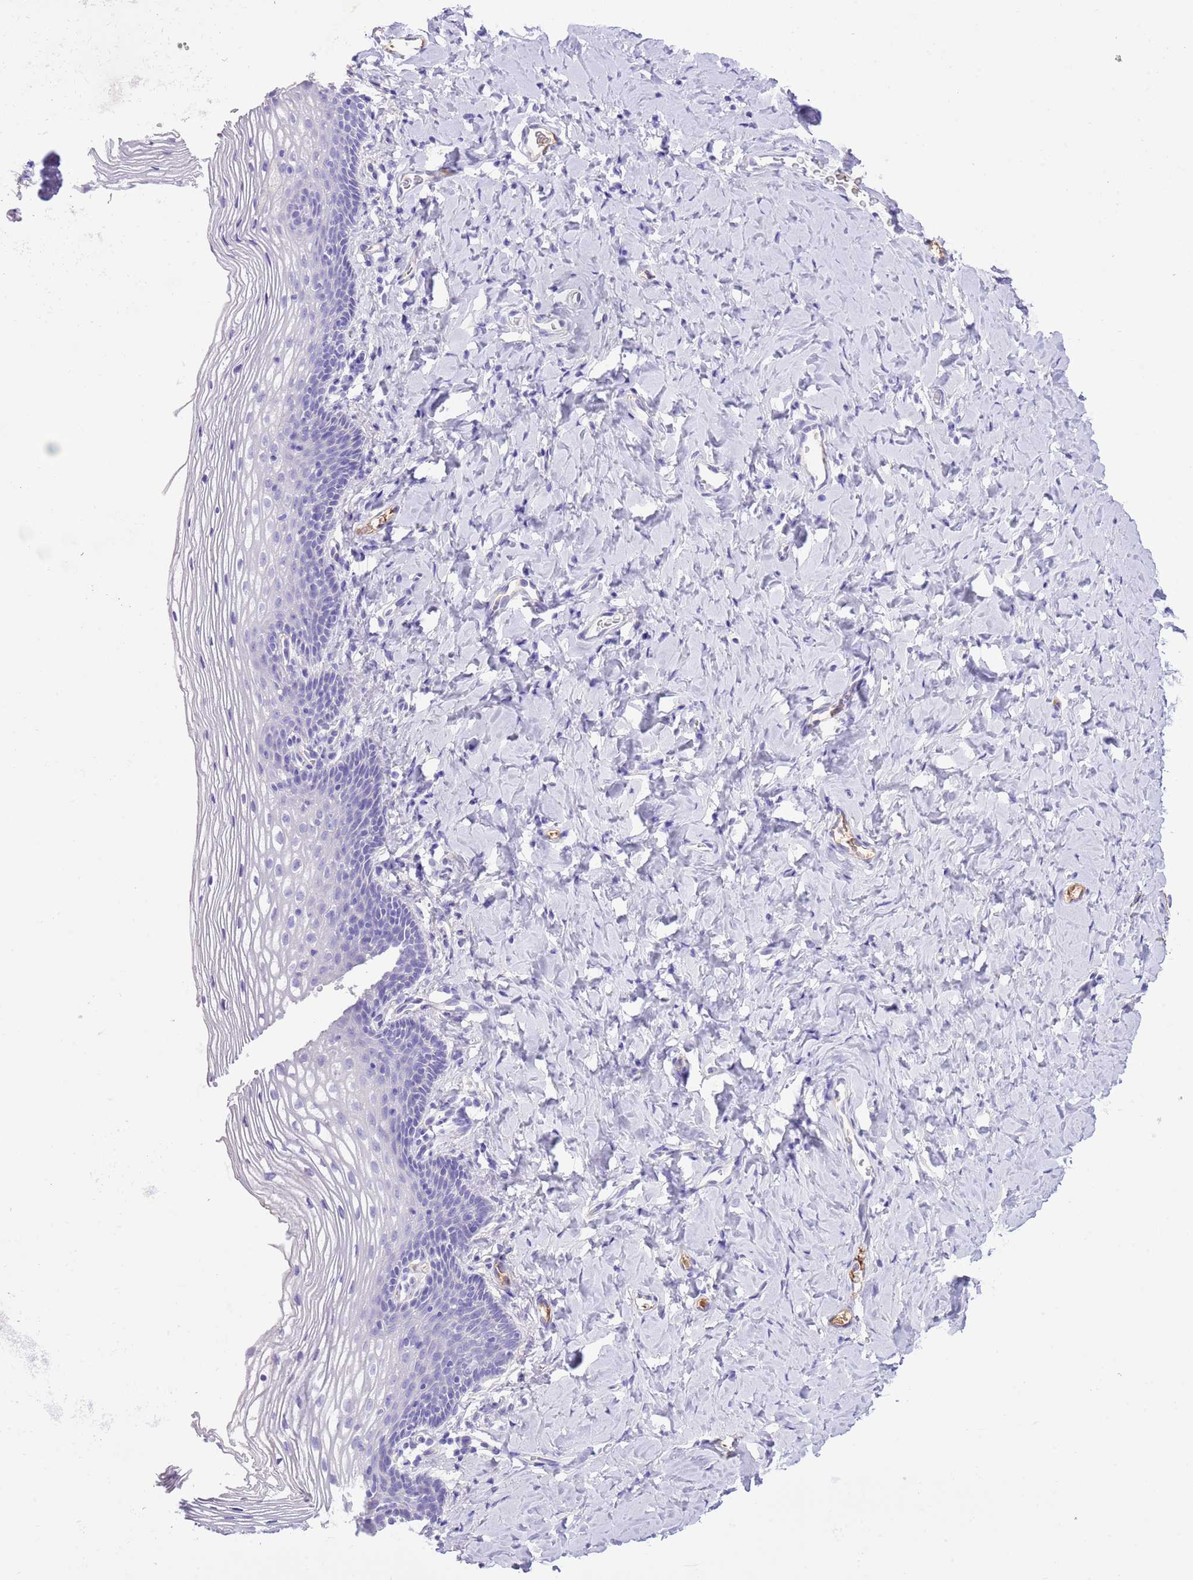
{"staining": {"intensity": "negative", "quantity": "none", "location": "none"}, "tissue": "vagina", "cell_type": "Squamous epithelial cells", "image_type": "normal", "snomed": [{"axis": "morphology", "description": "Normal tissue, NOS"}, {"axis": "topography", "description": "Vagina"}], "caption": "This is an immunohistochemistry image of benign vagina. There is no staining in squamous epithelial cells.", "gene": "IGF1", "patient": {"sex": "female", "age": 60}}